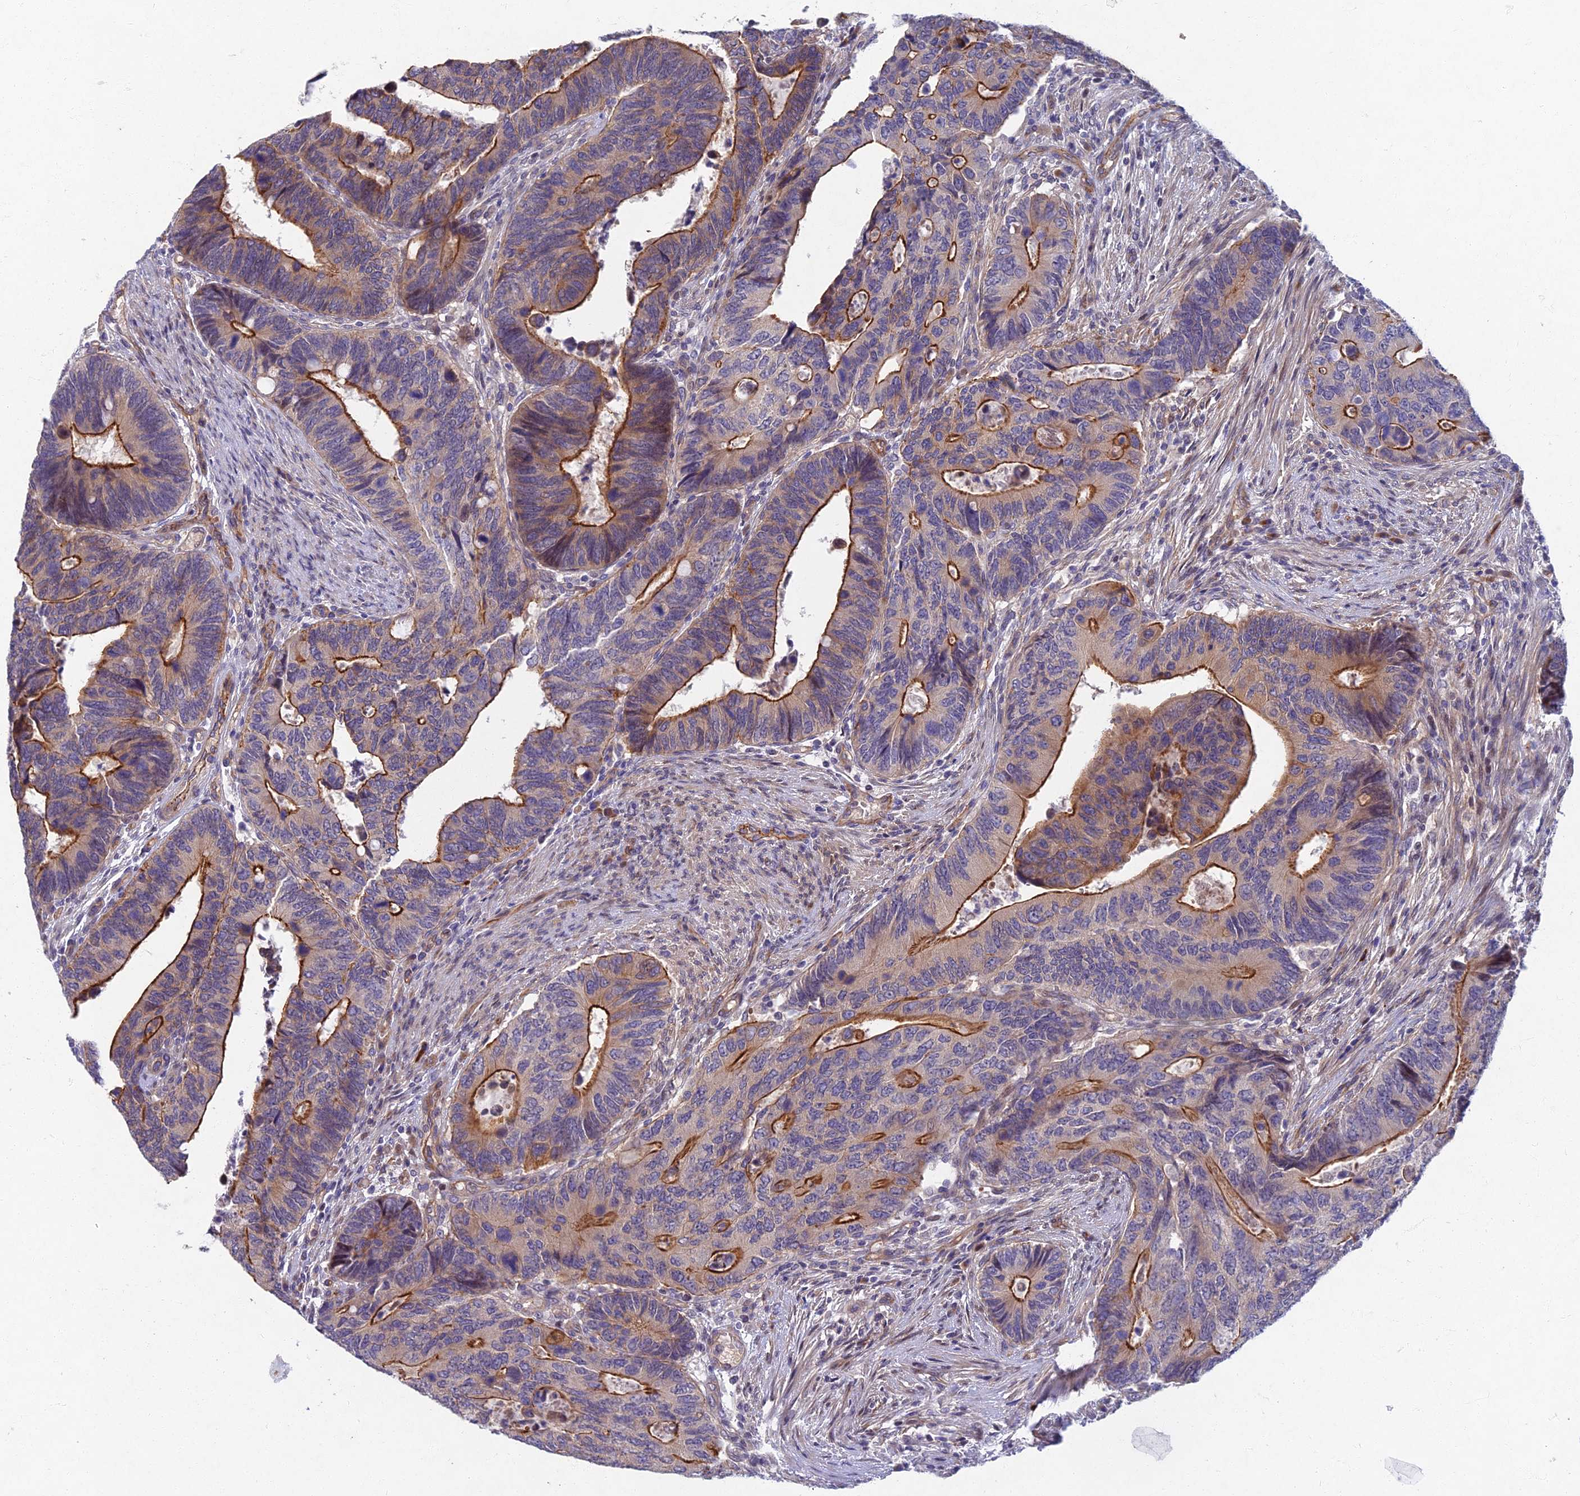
{"staining": {"intensity": "strong", "quantity": "25%-75%", "location": "cytoplasmic/membranous"}, "tissue": "colorectal cancer", "cell_type": "Tumor cells", "image_type": "cancer", "snomed": [{"axis": "morphology", "description": "Adenocarcinoma, NOS"}, {"axis": "topography", "description": "Colon"}], "caption": "Tumor cells show high levels of strong cytoplasmic/membranous positivity in approximately 25%-75% of cells in adenocarcinoma (colorectal).", "gene": "RHBDL2", "patient": {"sex": "male", "age": 87}}